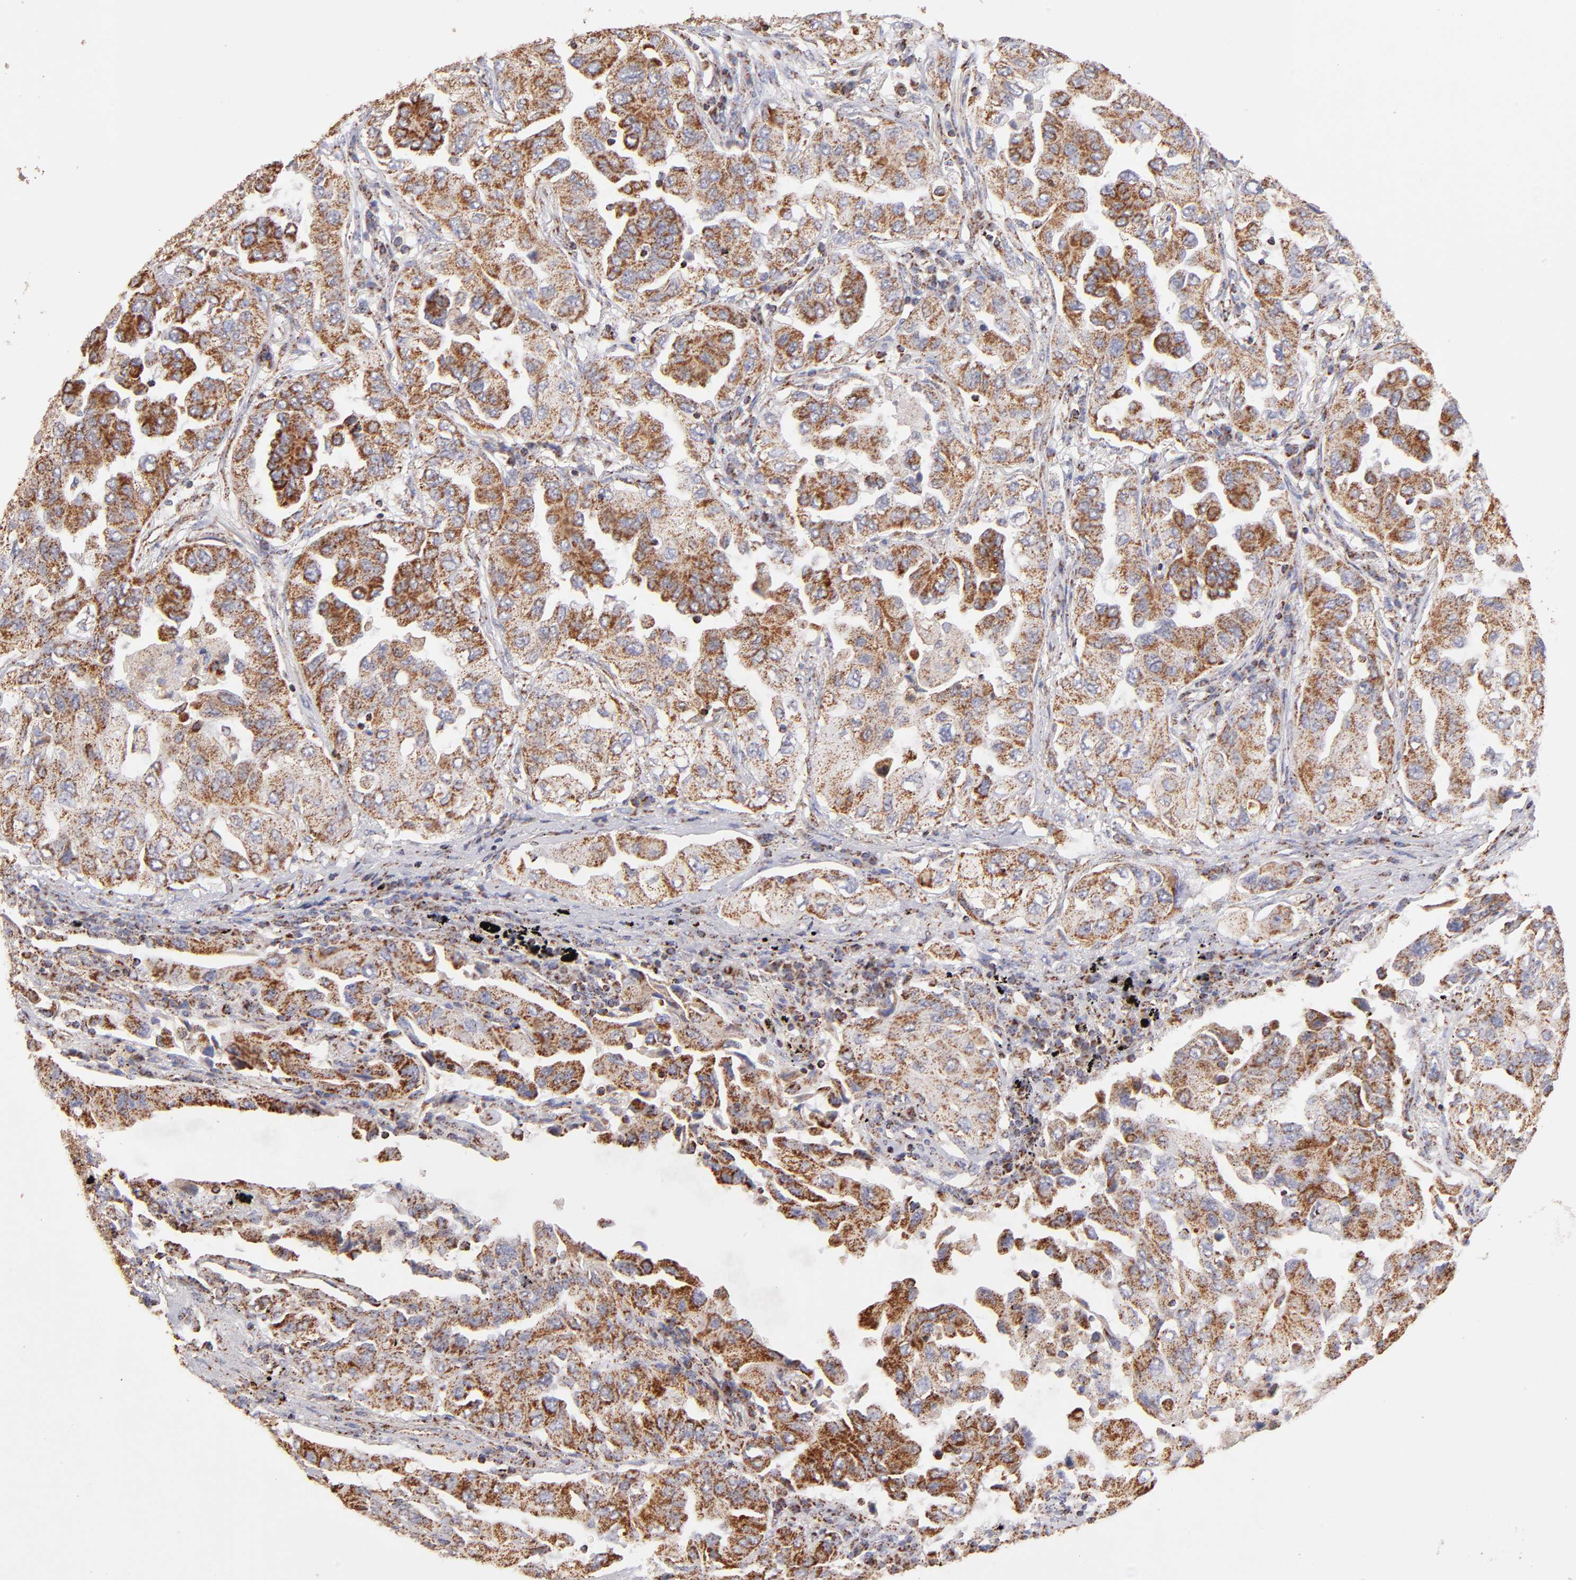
{"staining": {"intensity": "moderate", "quantity": ">75%", "location": "cytoplasmic/membranous"}, "tissue": "lung cancer", "cell_type": "Tumor cells", "image_type": "cancer", "snomed": [{"axis": "morphology", "description": "Adenocarcinoma, NOS"}, {"axis": "topography", "description": "Lung"}], "caption": "Immunohistochemical staining of lung adenocarcinoma exhibits medium levels of moderate cytoplasmic/membranous protein staining in about >75% of tumor cells. (Stains: DAB in brown, nuclei in blue, Microscopy: brightfield microscopy at high magnification).", "gene": "DLST", "patient": {"sex": "female", "age": 65}}